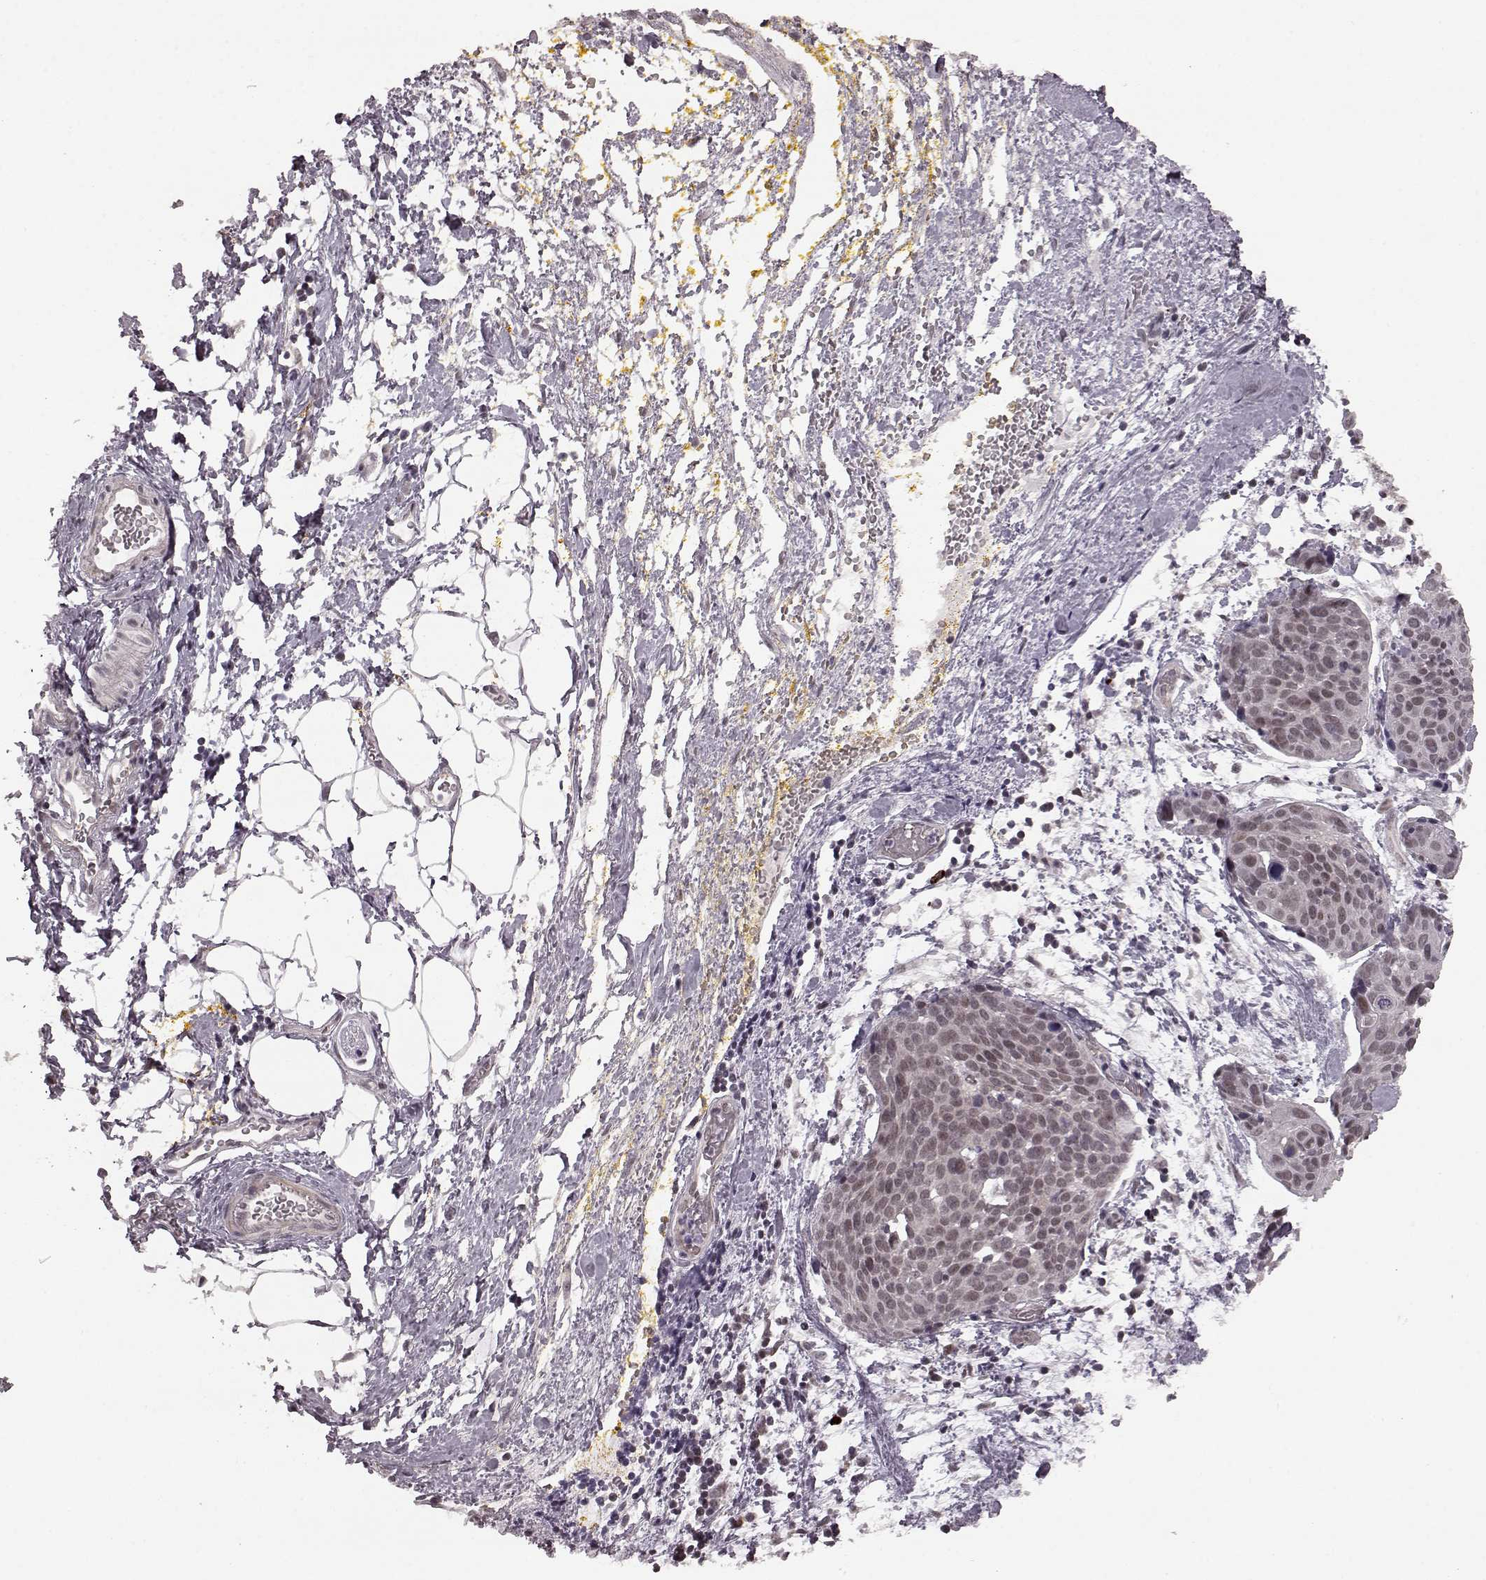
{"staining": {"intensity": "weak", "quantity": "<25%", "location": "nuclear"}, "tissue": "cervical cancer", "cell_type": "Tumor cells", "image_type": "cancer", "snomed": [{"axis": "morphology", "description": "Squamous cell carcinoma, NOS"}, {"axis": "topography", "description": "Cervix"}], "caption": "This photomicrograph is of cervical cancer (squamous cell carcinoma) stained with immunohistochemistry to label a protein in brown with the nuclei are counter-stained blue. There is no positivity in tumor cells. (DAB (3,3'-diaminobenzidine) IHC visualized using brightfield microscopy, high magnification).", "gene": "PLCB4", "patient": {"sex": "female", "age": 39}}